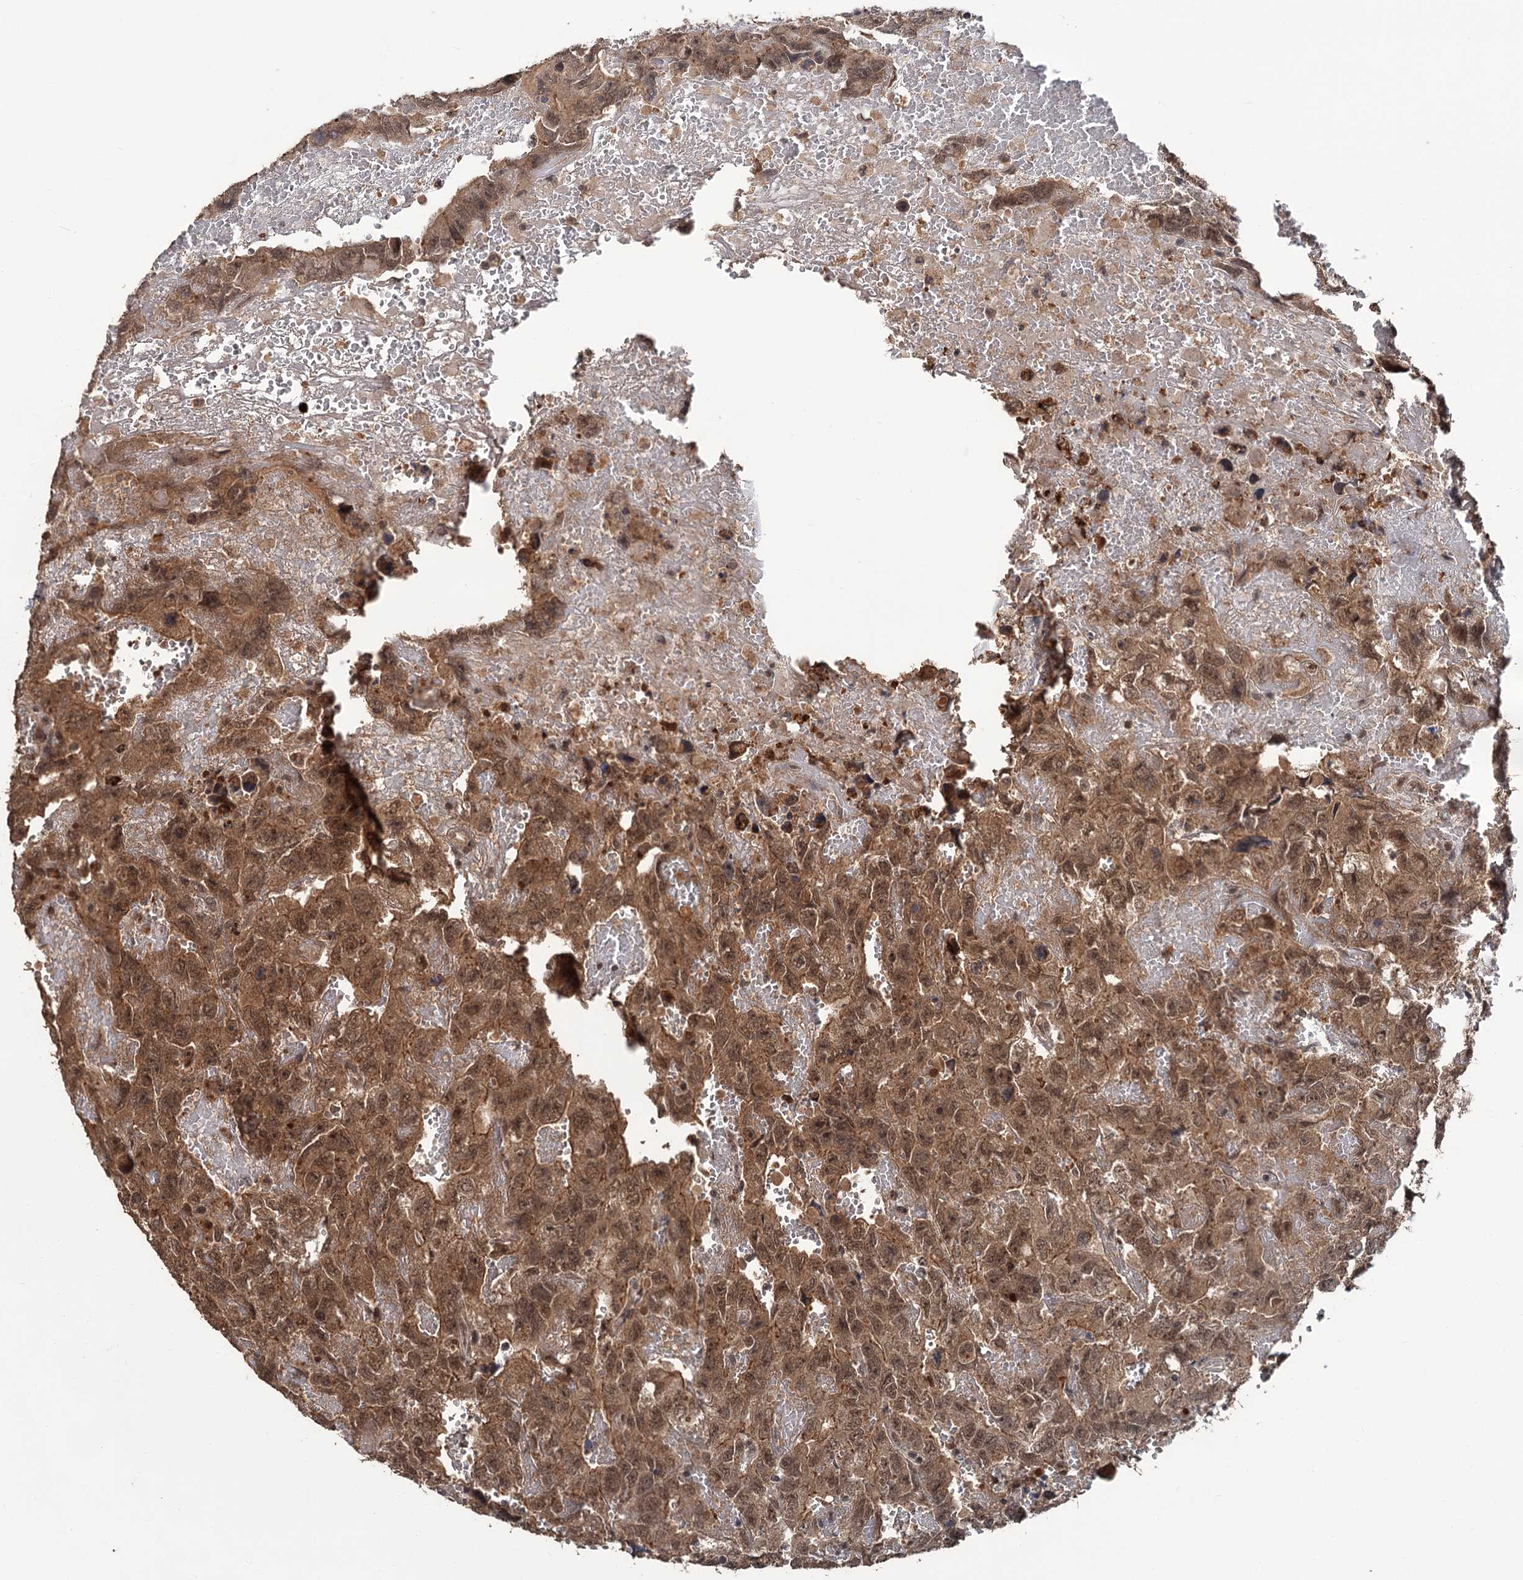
{"staining": {"intensity": "moderate", "quantity": ">75%", "location": "cytoplasmic/membranous,nuclear"}, "tissue": "testis cancer", "cell_type": "Tumor cells", "image_type": "cancer", "snomed": [{"axis": "morphology", "description": "Carcinoma, Embryonal, NOS"}, {"axis": "topography", "description": "Testis"}], "caption": "Immunohistochemistry micrograph of neoplastic tissue: human testis cancer stained using immunohistochemistry (IHC) shows medium levels of moderate protein expression localized specifically in the cytoplasmic/membranous and nuclear of tumor cells, appearing as a cytoplasmic/membranous and nuclear brown color.", "gene": "KANSL2", "patient": {"sex": "male", "age": 45}}